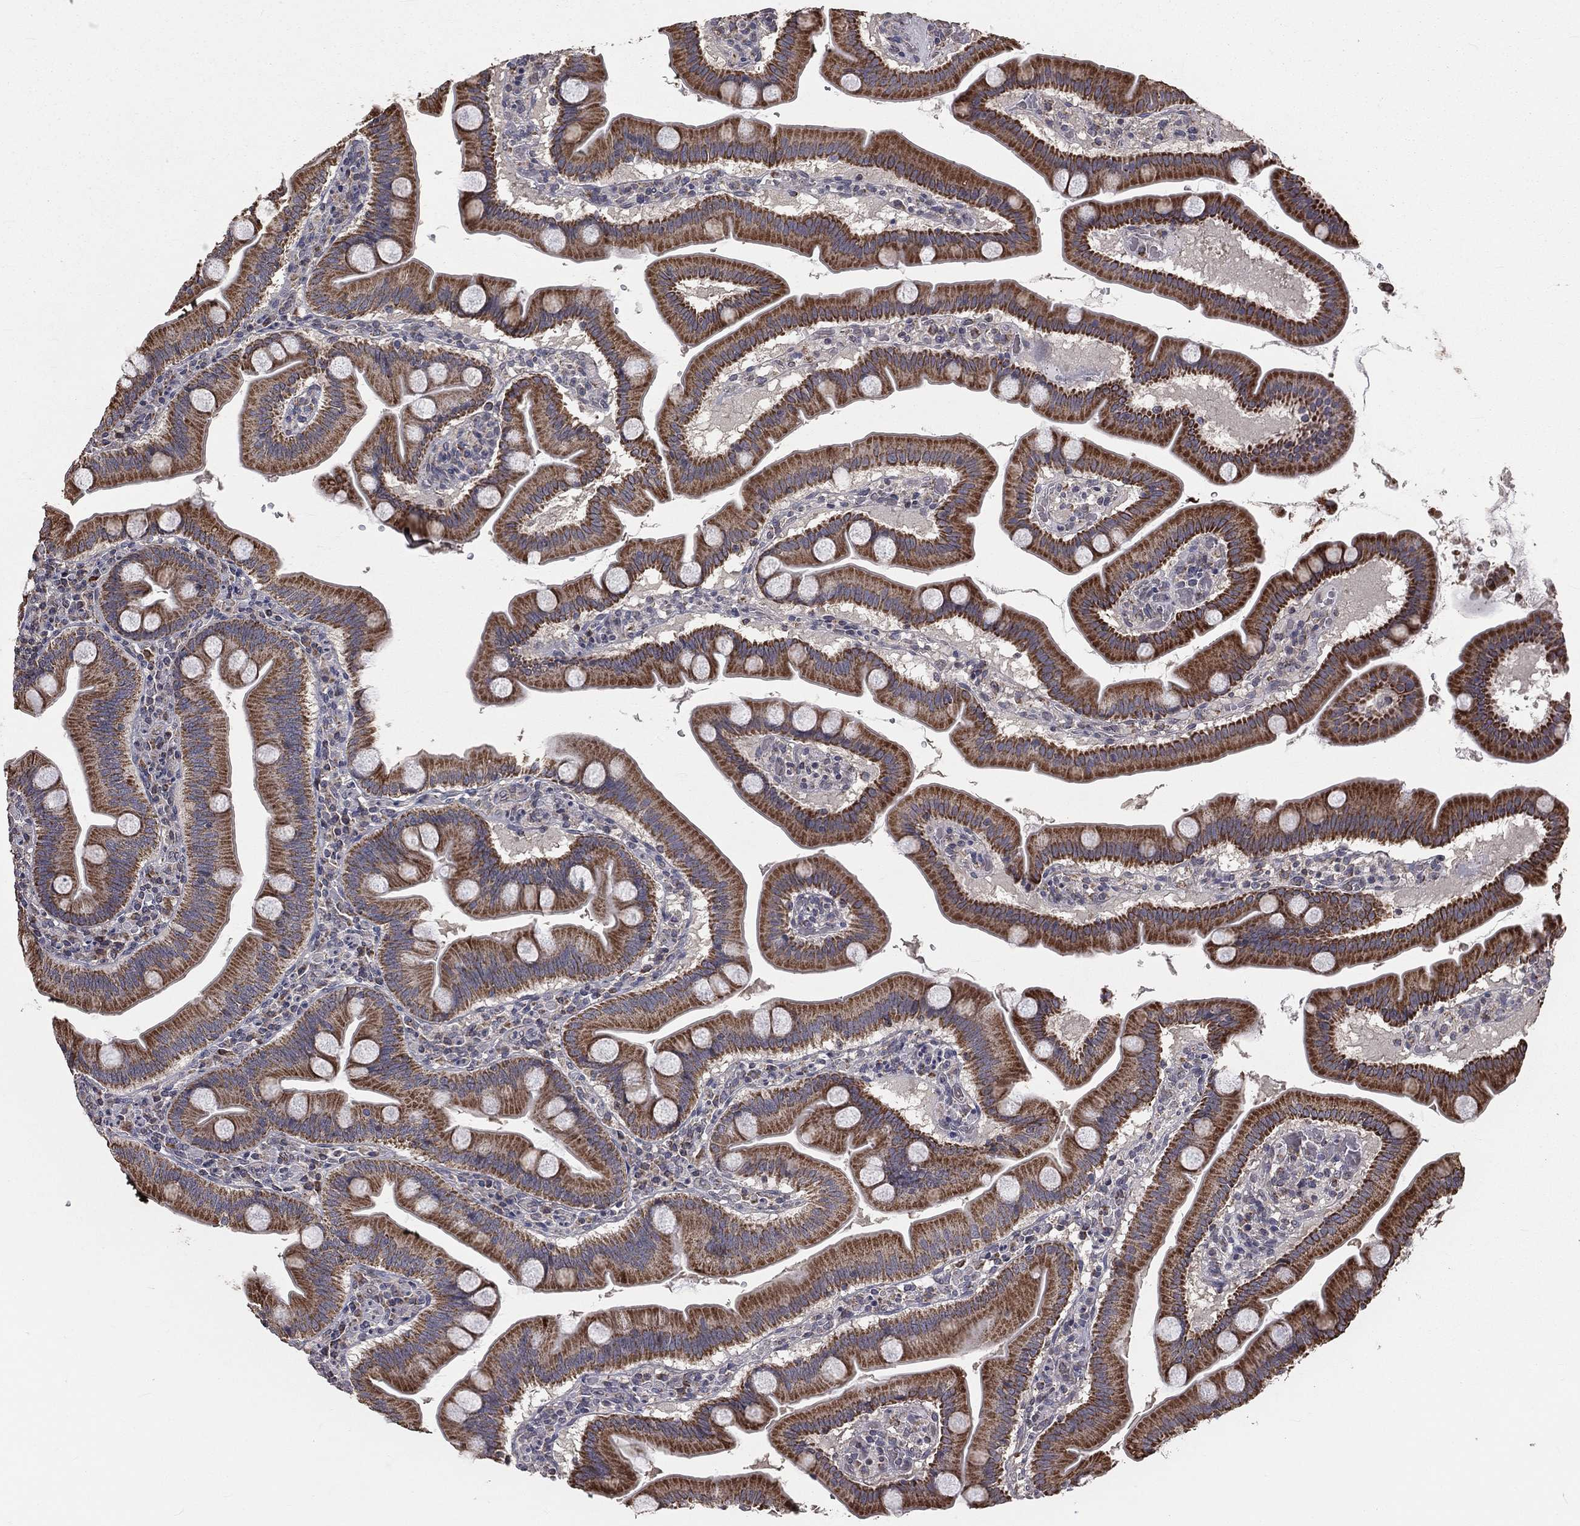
{"staining": {"intensity": "moderate", "quantity": ">75%", "location": "cytoplasmic/membranous"}, "tissue": "duodenum", "cell_type": "Glandular cells", "image_type": "normal", "snomed": [{"axis": "morphology", "description": "Normal tissue, NOS"}, {"axis": "topography", "description": "Duodenum"}], "caption": "Moderate cytoplasmic/membranous protein positivity is seen in about >75% of glandular cells in duodenum.", "gene": "MRPL46", "patient": {"sex": "male", "age": 59}}